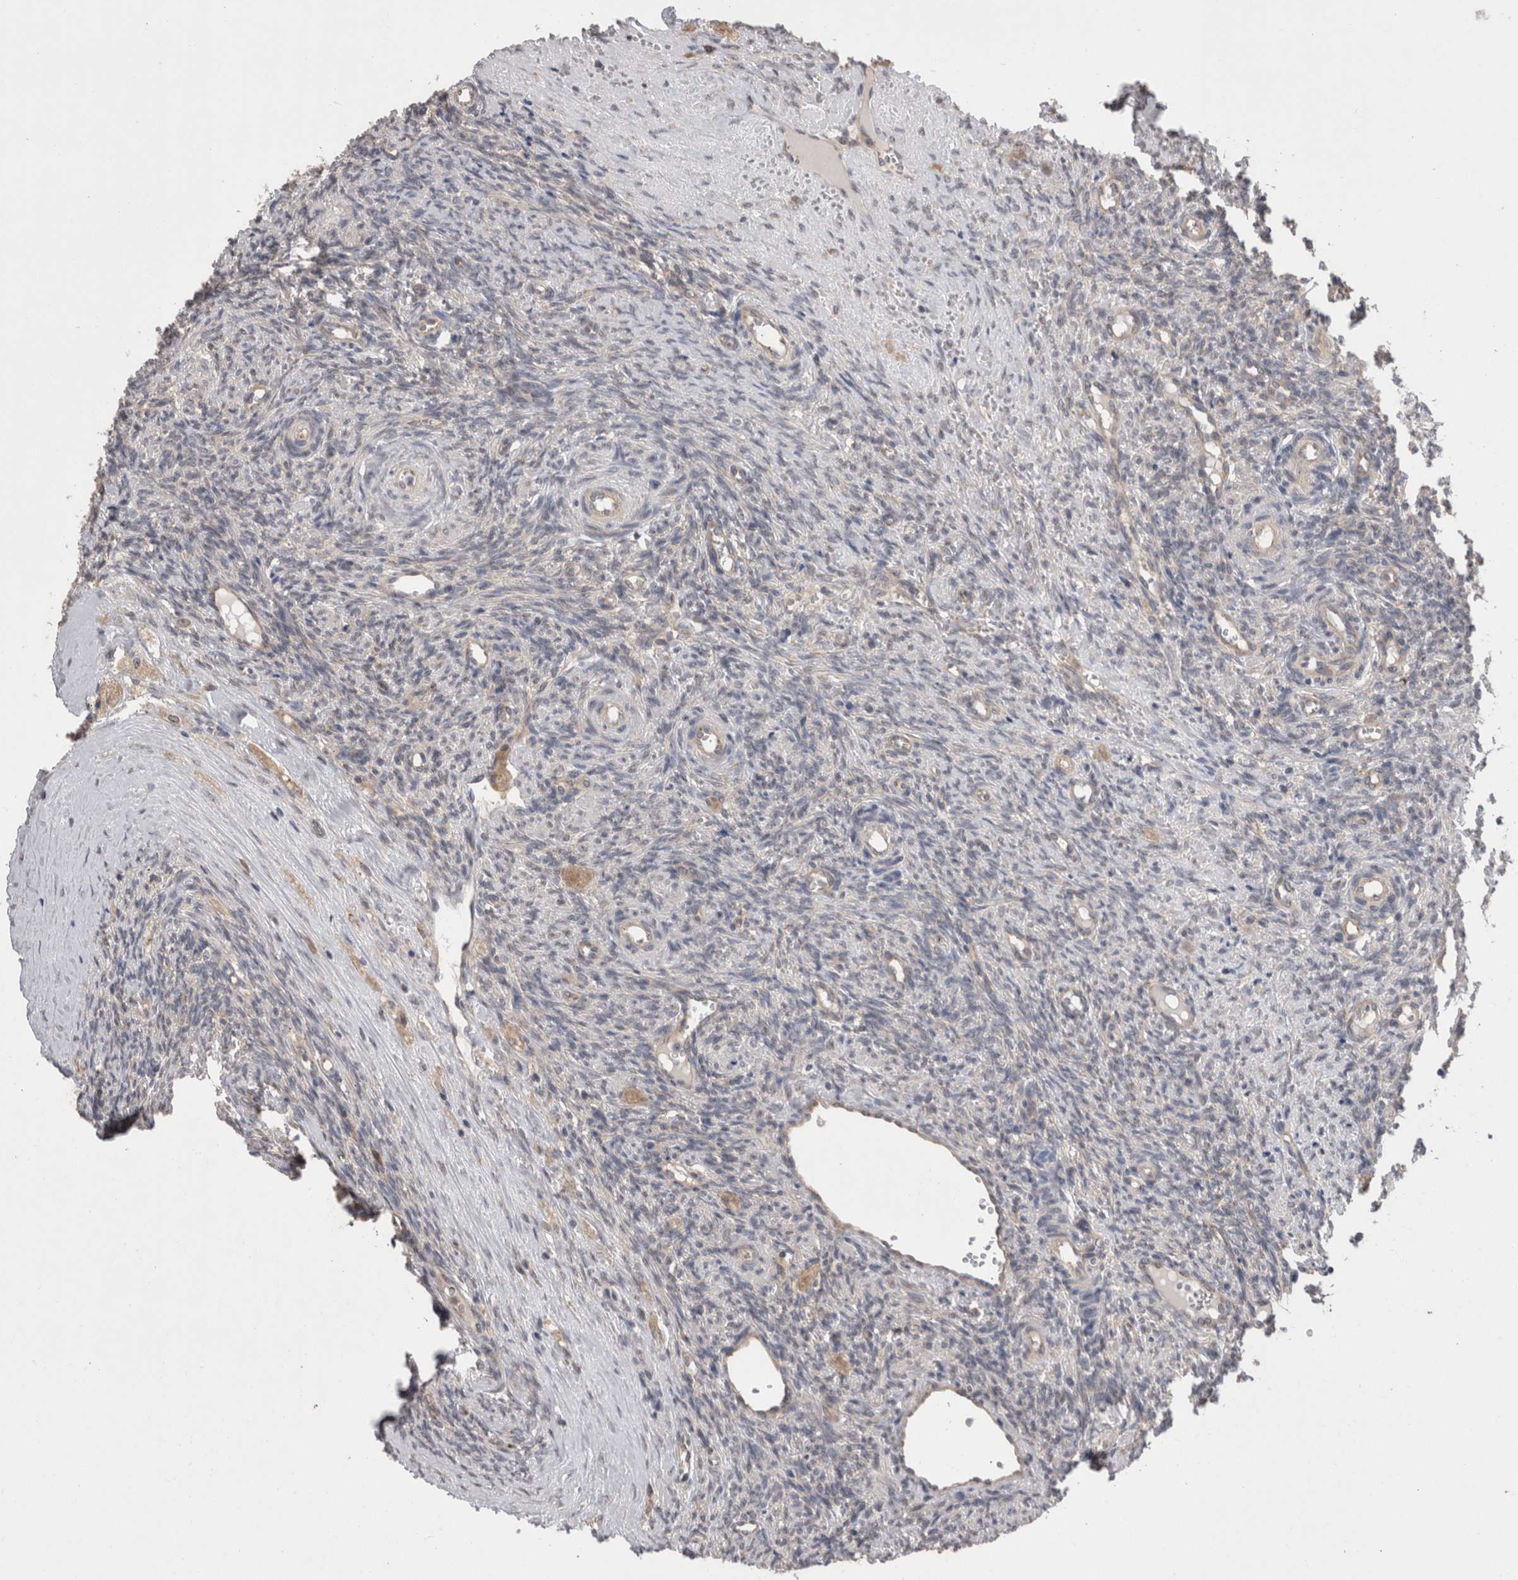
{"staining": {"intensity": "negative", "quantity": "none", "location": "none"}, "tissue": "ovary", "cell_type": "Ovarian stroma cells", "image_type": "normal", "snomed": [{"axis": "morphology", "description": "Normal tissue, NOS"}, {"axis": "topography", "description": "Ovary"}], "caption": "A photomicrograph of ovary stained for a protein displays no brown staining in ovarian stroma cells. The staining is performed using DAB (3,3'-diaminobenzidine) brown chromogen with nuclei counter-stained in using hematoxylin.", "gene": "DCTN6", "patient": {"sex": "female", "age": 41}}